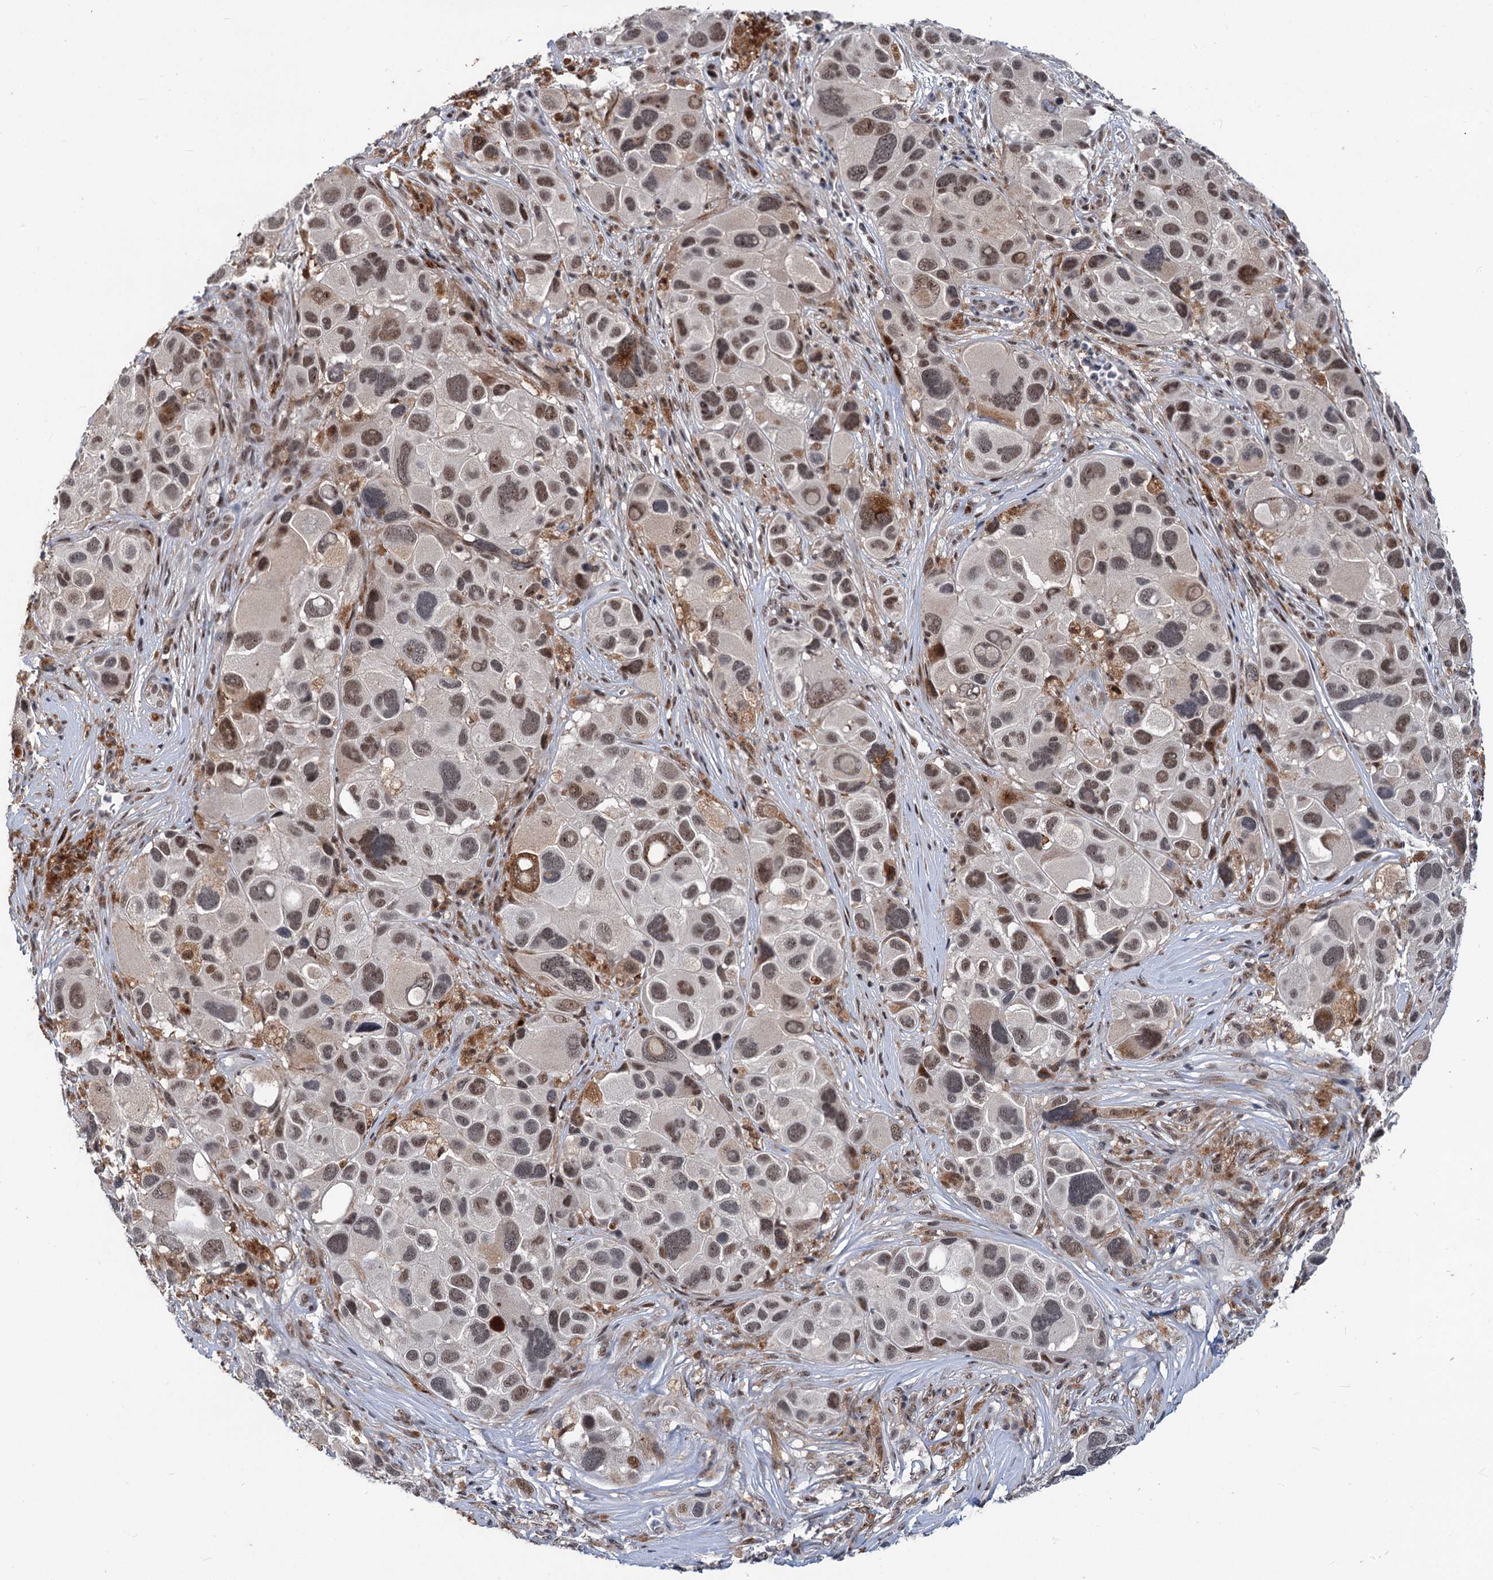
{"staining": {"intensity": "moderate", "quantity": "25%-75%", "location": "nuclear"}, "tissue": "melanoma", "cell_type": "Tumor cells", "image_type": "cancer", "snomed": [{"axis": "morphology", "description": "Malignant melanoma, NOS"}, {"axis": "topography", "description": "Skin of trunk"}], "caption": "Melanoma stained with a protein marker demonstrates moderate staining in tumor cells.", "gene": "PHF8", "patient": {"sex": "male", "age": 71}}